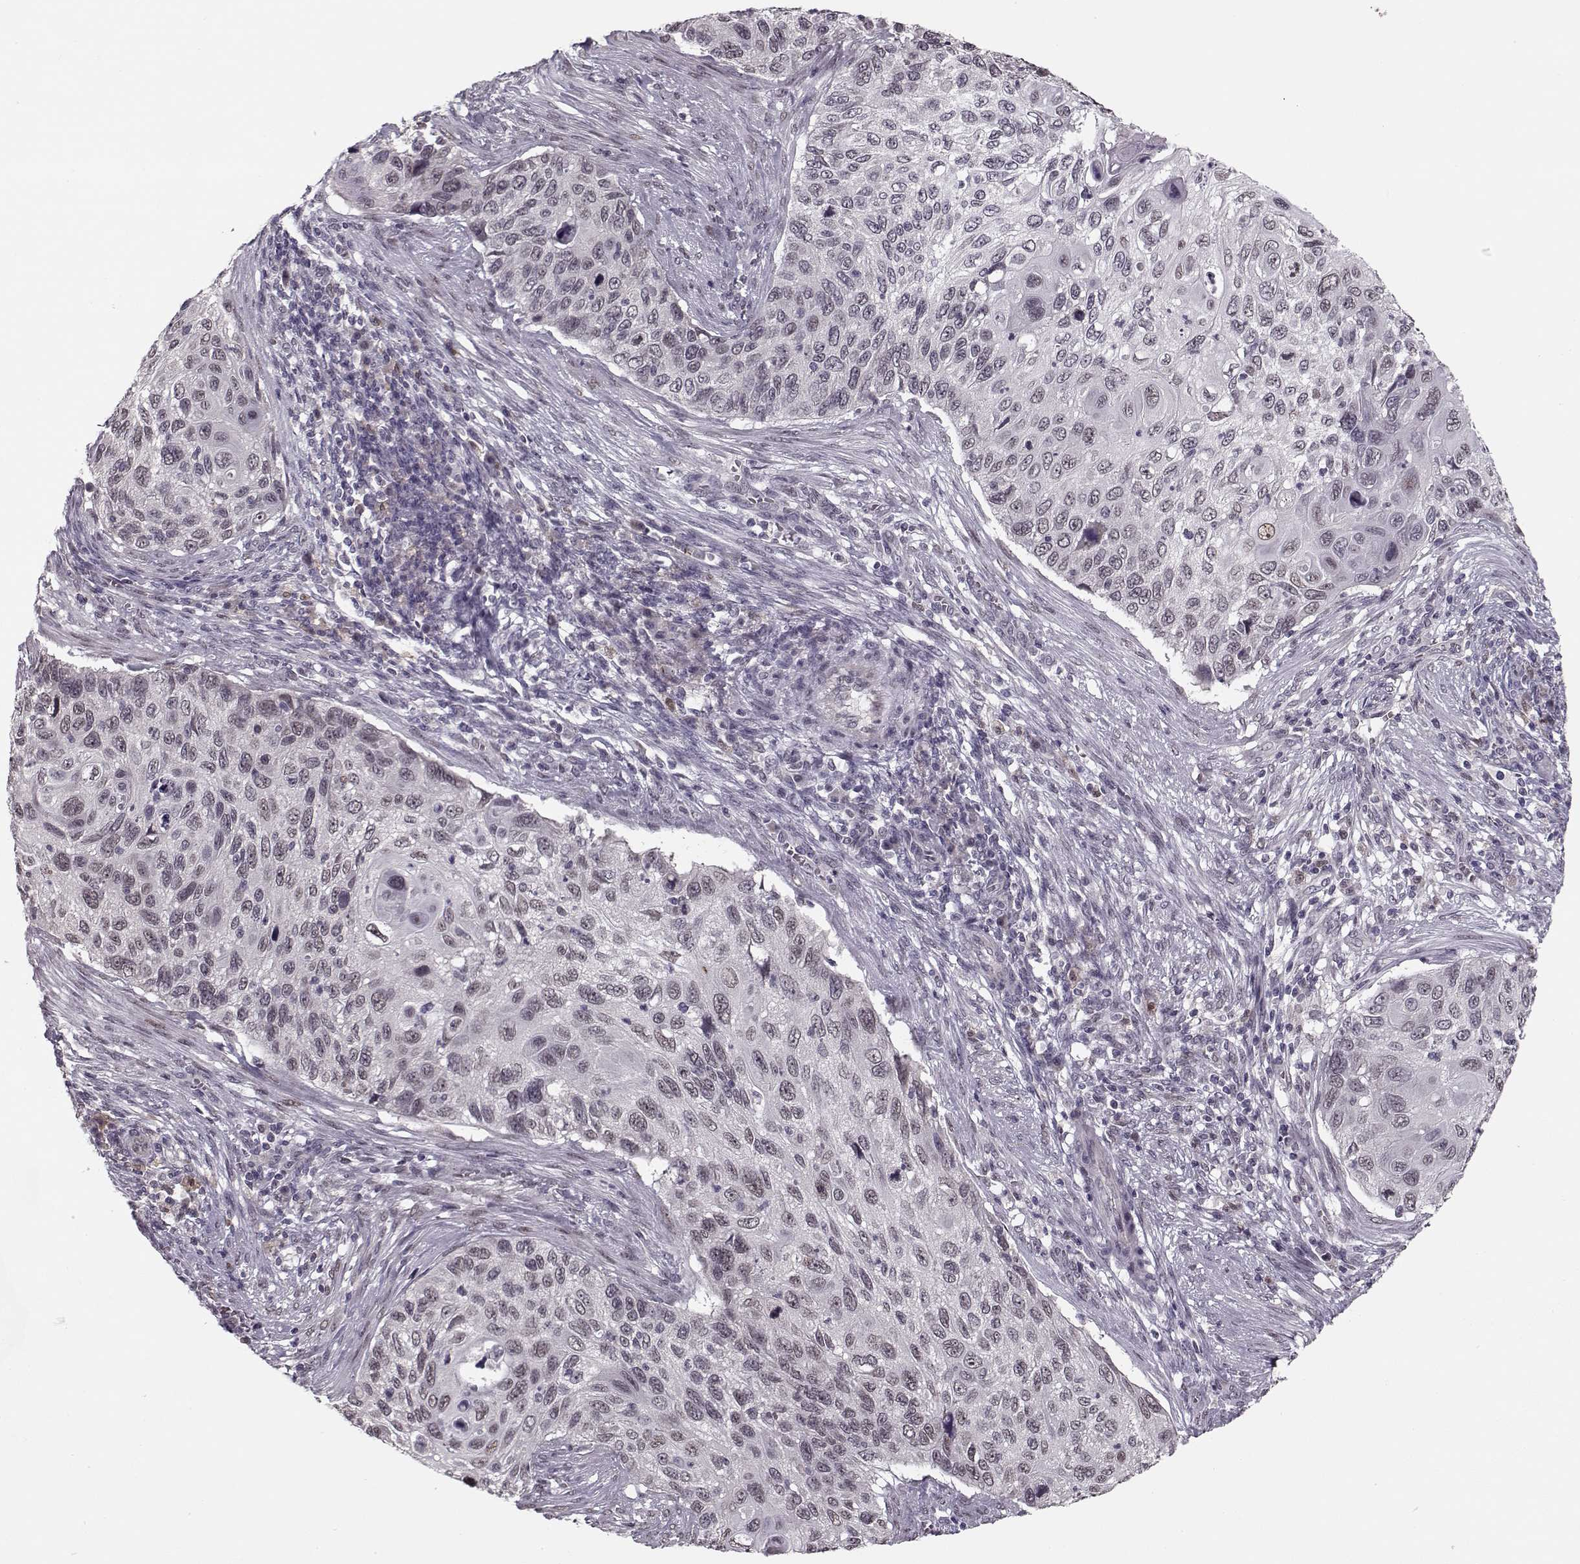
{"staining": {"intensity": "negative", "quantity": "none", "location": "none"}, "tissue": "cervical cancer", "cell_type": "Tumor cells", "image_type": "cancer", "snomed": [{"axis": "morphology", "description": "Squamous cell carcinoma, NOS"}, {"axis": "topography", "description": "Cervix"}], "caption": "Immunohistochemistry image of squamous cell carcinoma (cervical) stained for a protein (brown), which exhibits no expression in tumor cells.", "gene": "DNAI3", "patient": {"sex": "female", "age": 70}}